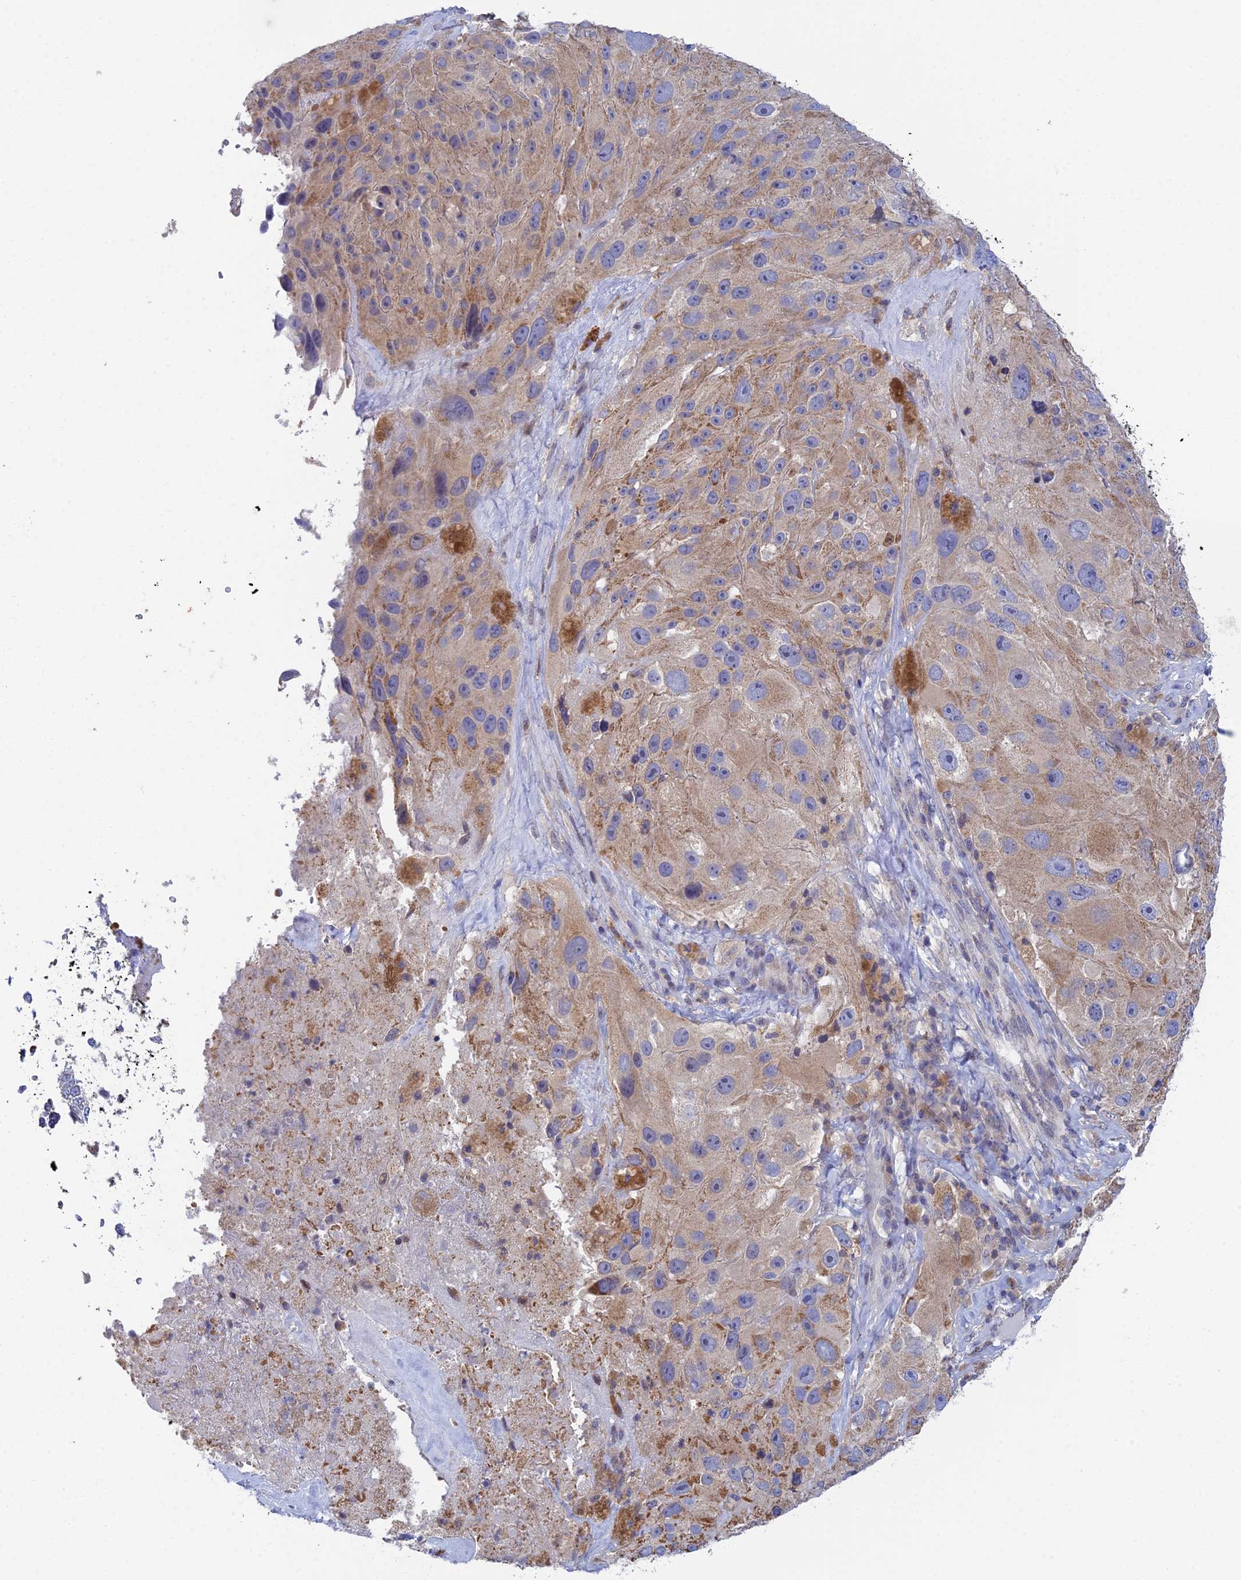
{"staining": {"intensity": "weak", "quantity": ">75%", "location": "cytoplasmic/membranous"}, "tissue": "melanoma", "cell_type": "Tumor cells", "image_type": "cancer", "snomed": [{"axis": "morphology", "description": "Malignant melanoma, Metastatic site"}, {"axis": "topography", "description": "Lymph node"}], "caption": "Melanoma stained with a protein marker shows weak staining in tumor cells.", "gene": "ELOA2", "patient": {"sex": "male", "age": 62}}